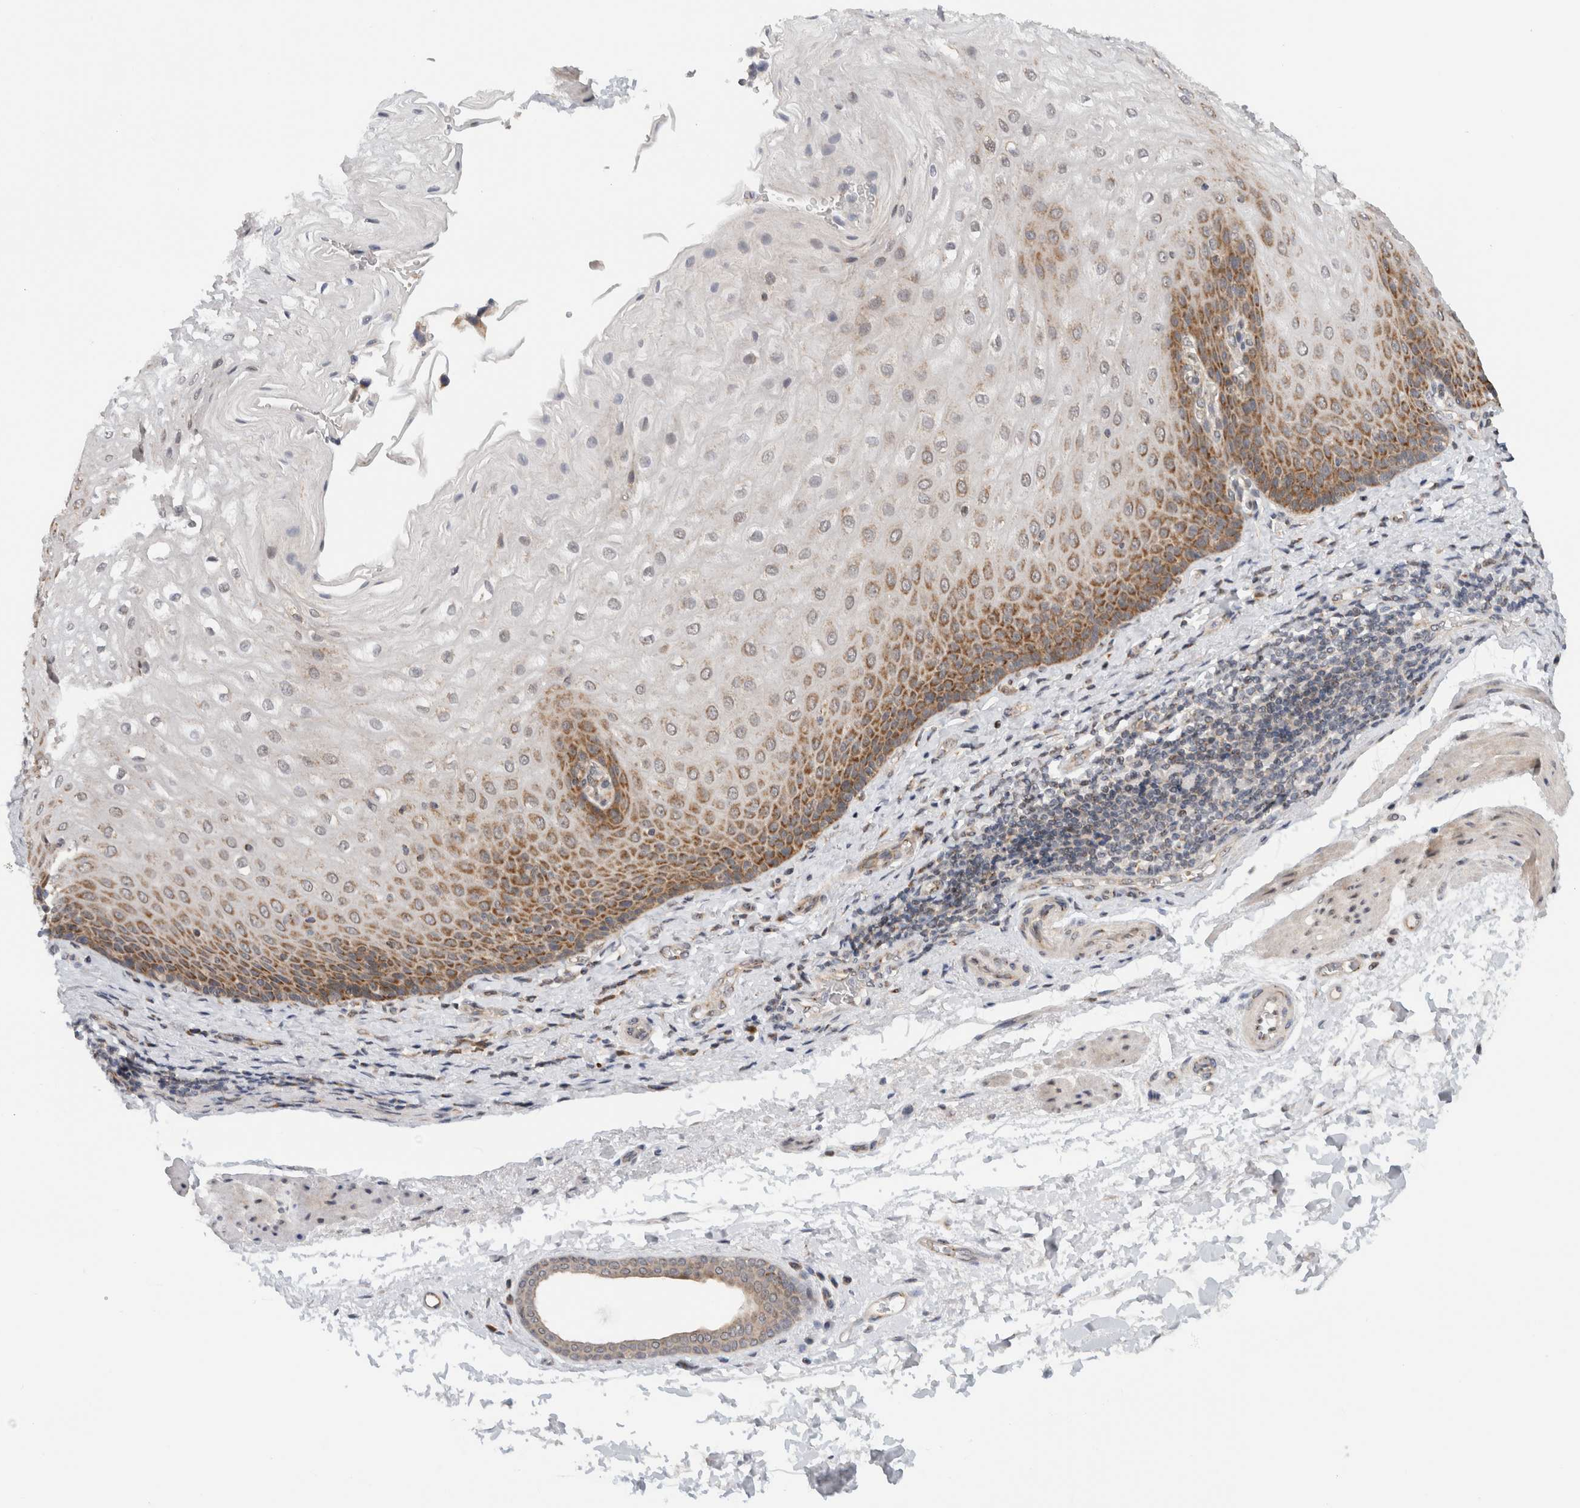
{"staining": {"intensity": "moderate", "quantity": ">75%", "location": "cytoplasmic/membranous"}, "tissue": "esophagus", "cell_type": "Squamous epithelial cells", "image_type": "normal", "snomed": [{"axis": "morphology", "description": "Normal tissue, NOS"}, {"axis": "topography", "description": "Esophagus"}], "caption": "Protein expression analysis of unremarkable esophagus shows moderate cytoplasmic/membranous positivity in about >75% of squamous epithelial cells.", "gene": "CMC2", "patient": {"sex": "male", "age": 54}}